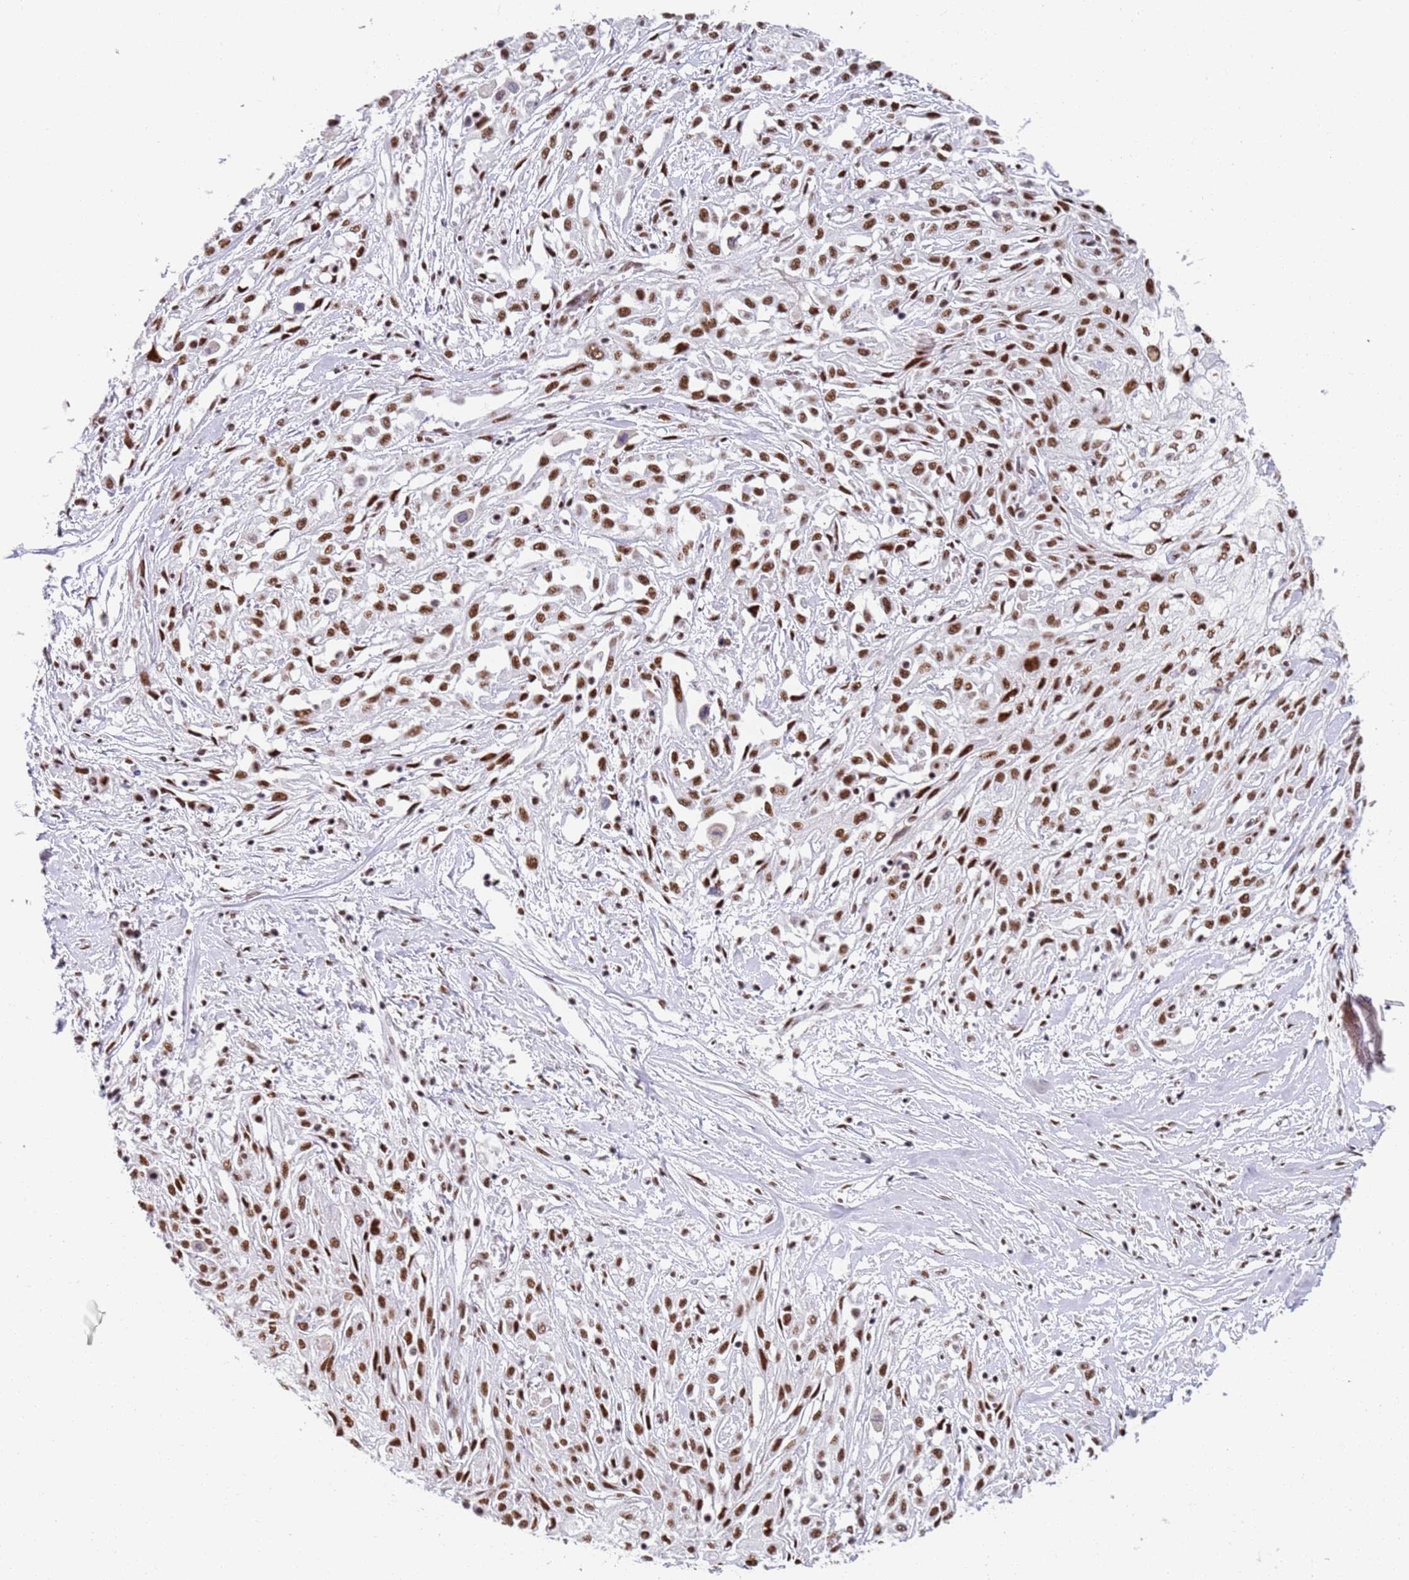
{"staining": {"intensity": "strong", "quantity": ">75%", "location": "nuclear"}, "tissue": "skin cancer", "cell_type": "Tumor cells", "image_type": "cancer", "snomed": [{"axis": "morphology", "description": "Squamous cell carcinoma, NOS"}, {"axis": "morphology", "description": "Squamous cell carcinoma, metastatic, NOS"}, {"axis": "topography", "description": "Skin"}, {"axis": "topography", "description": "Lymph node"}], "caption": "Skin cancer stained with a brown dye demonstrates strong nuclear positive staining in about >75% of tumor cells.", "gene": "AKAP8L", "patient": {"sex": "male", "age": 75}}